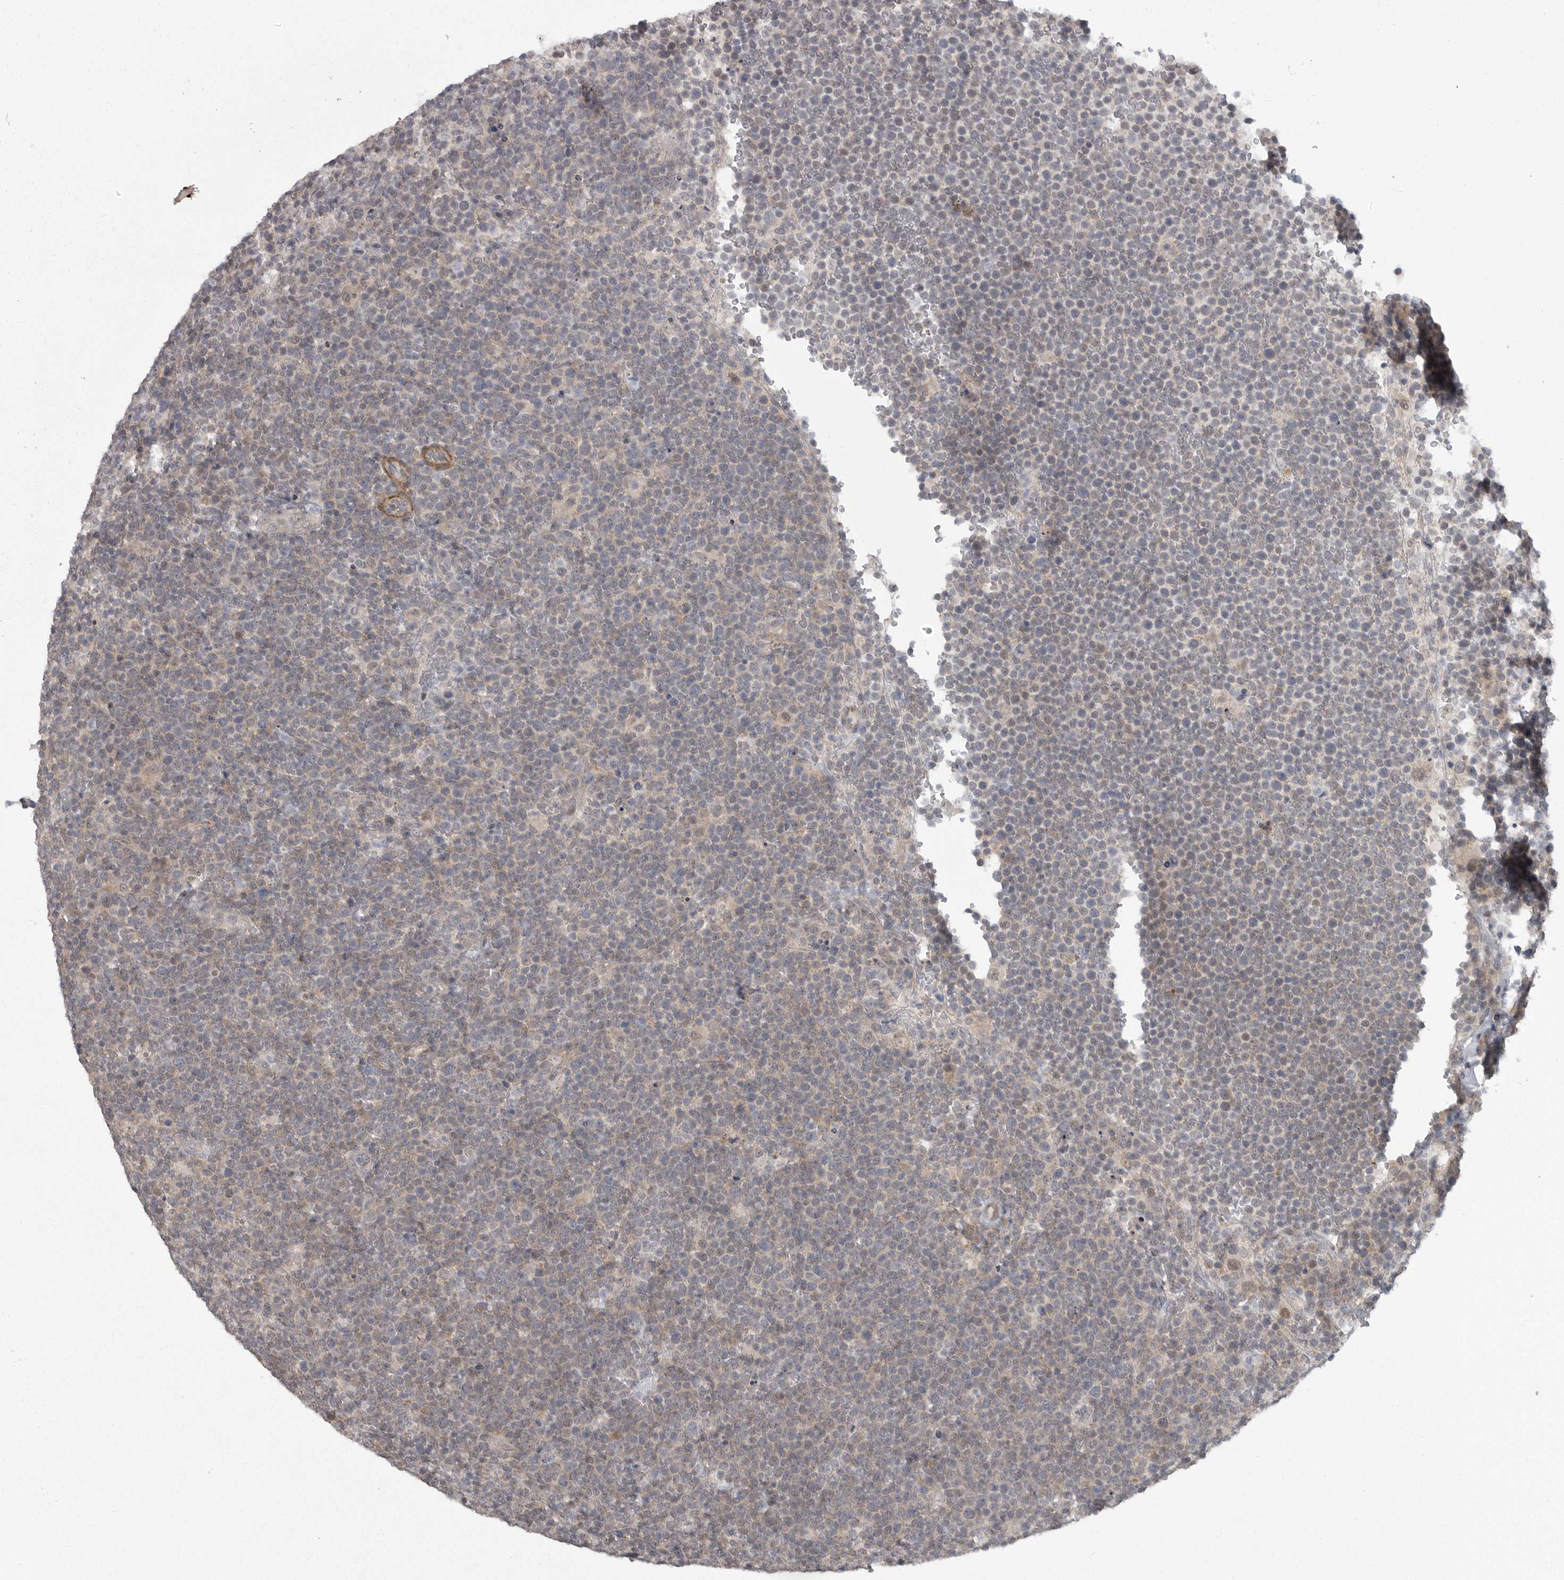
{"staining": {"intensity": "negative", "quantity": "none", "location": "none"}, "tissue": "lymphoma", "cell_type": "Tumor cells", "image_type": "cancer", "snomed": [{"axis": "morphology", "description": "Malignant lymphoma, non-Hodgkin's type, High grade"}, {"axis": "topography", "description": "Lymph node"}], "caption": "High magnification brightfield microscopy of lymphoma stained with DAB (brown) and counterstained with hematoxylin (blue): tumor cells show no significant expression.", "gene": "PPP1R9A", "patient": {"sex": "male", "age": 61}}